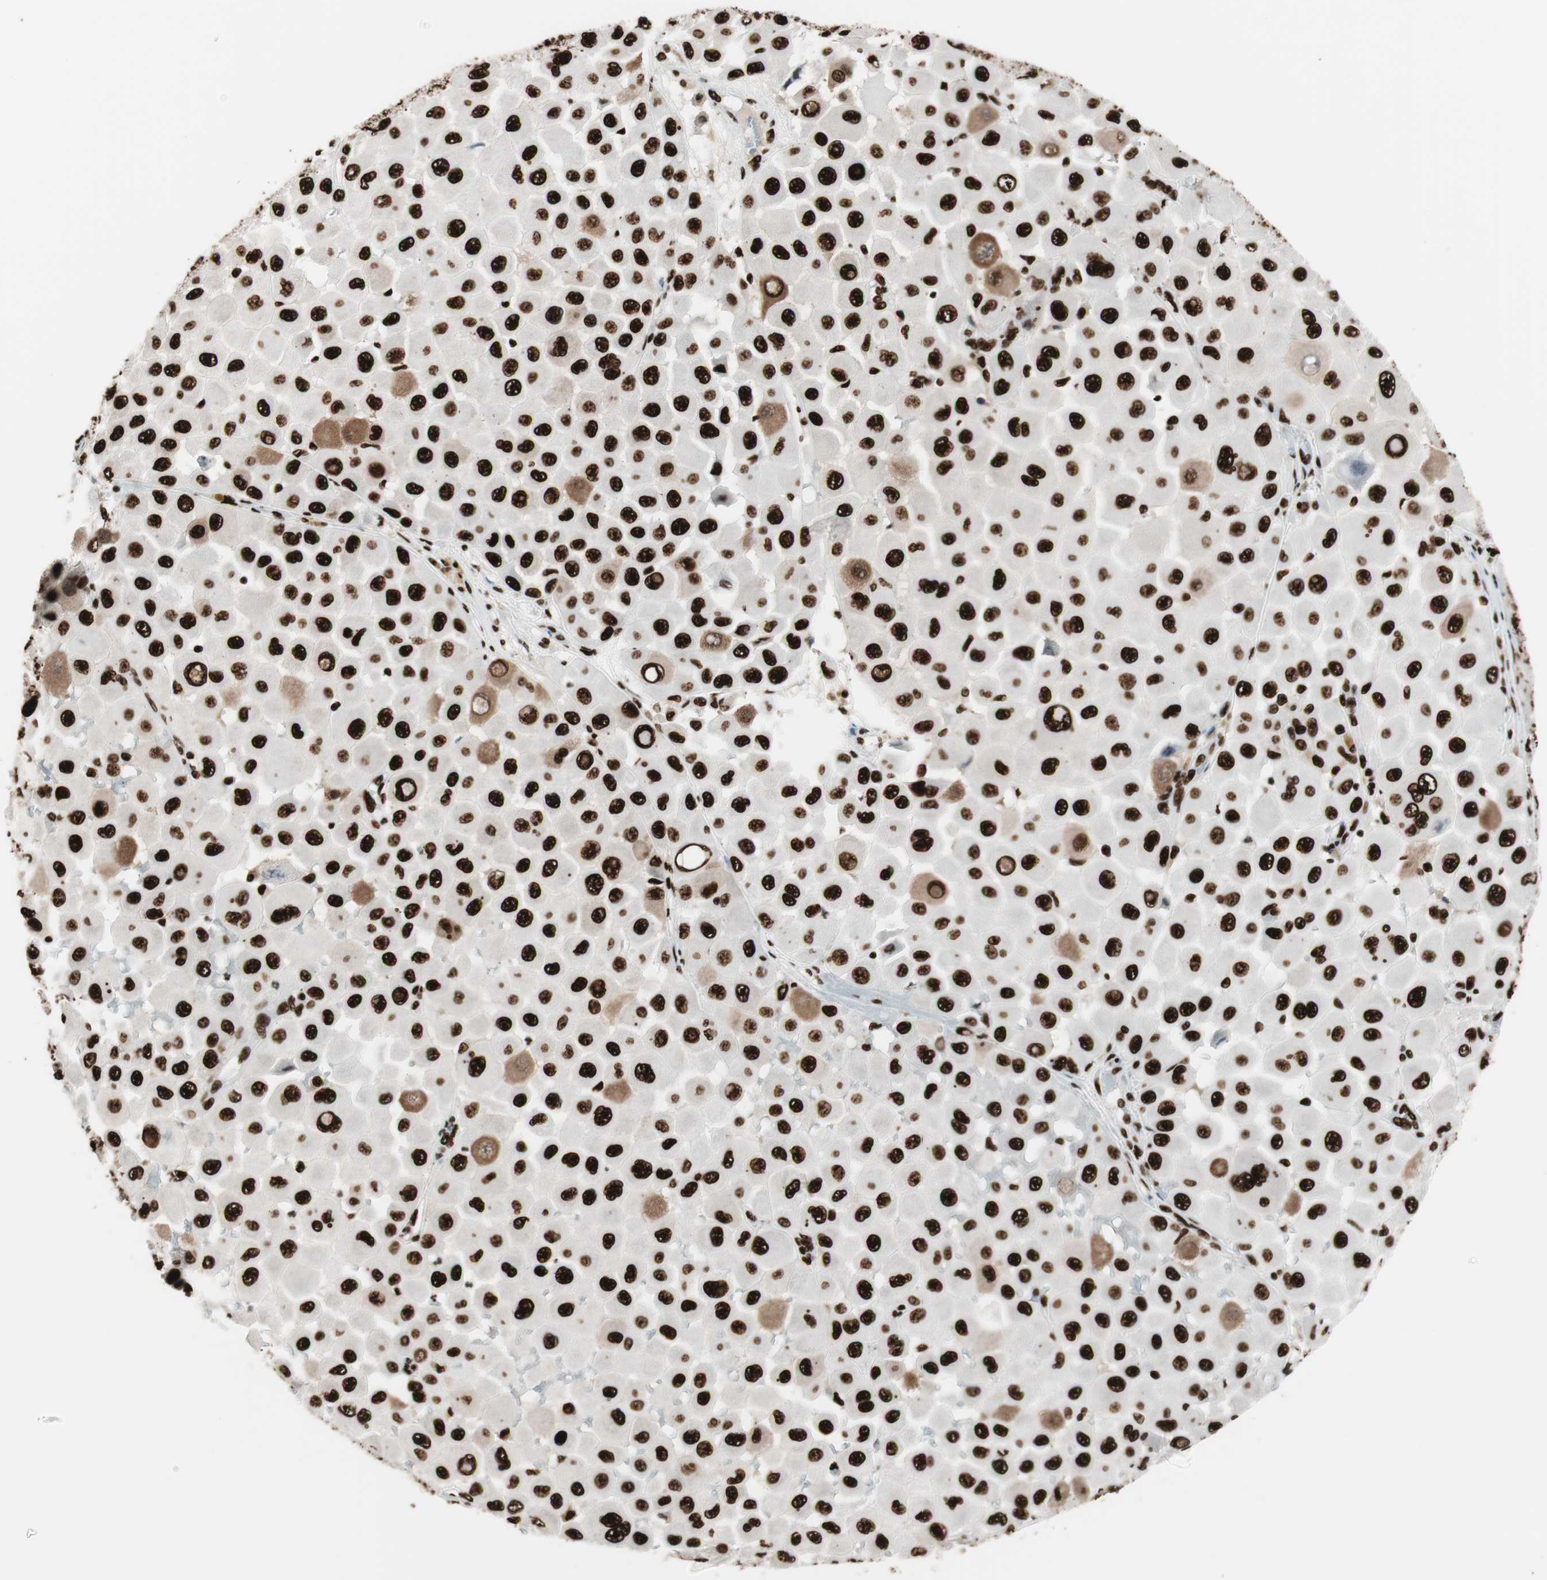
{"staining": {"intensity": "strong", "quantity": ">75%", "location": "nuclear"}, "tissue": "melanoma", "cell_type": "Tumor cells", "image_type": "cancer", "snomed": [{"axis": "morphology", "description": "Malignant melanoma, NOS"}, {"axis": "topography", "description": "Skin"}], "caption": "DAB immunohistochemical staining of malignant melanoma reveals strong nuclear protein expression in about >75% of tumor cells.", "gene": "PSME3", "patient": {"sex": "female", "age": 81}}